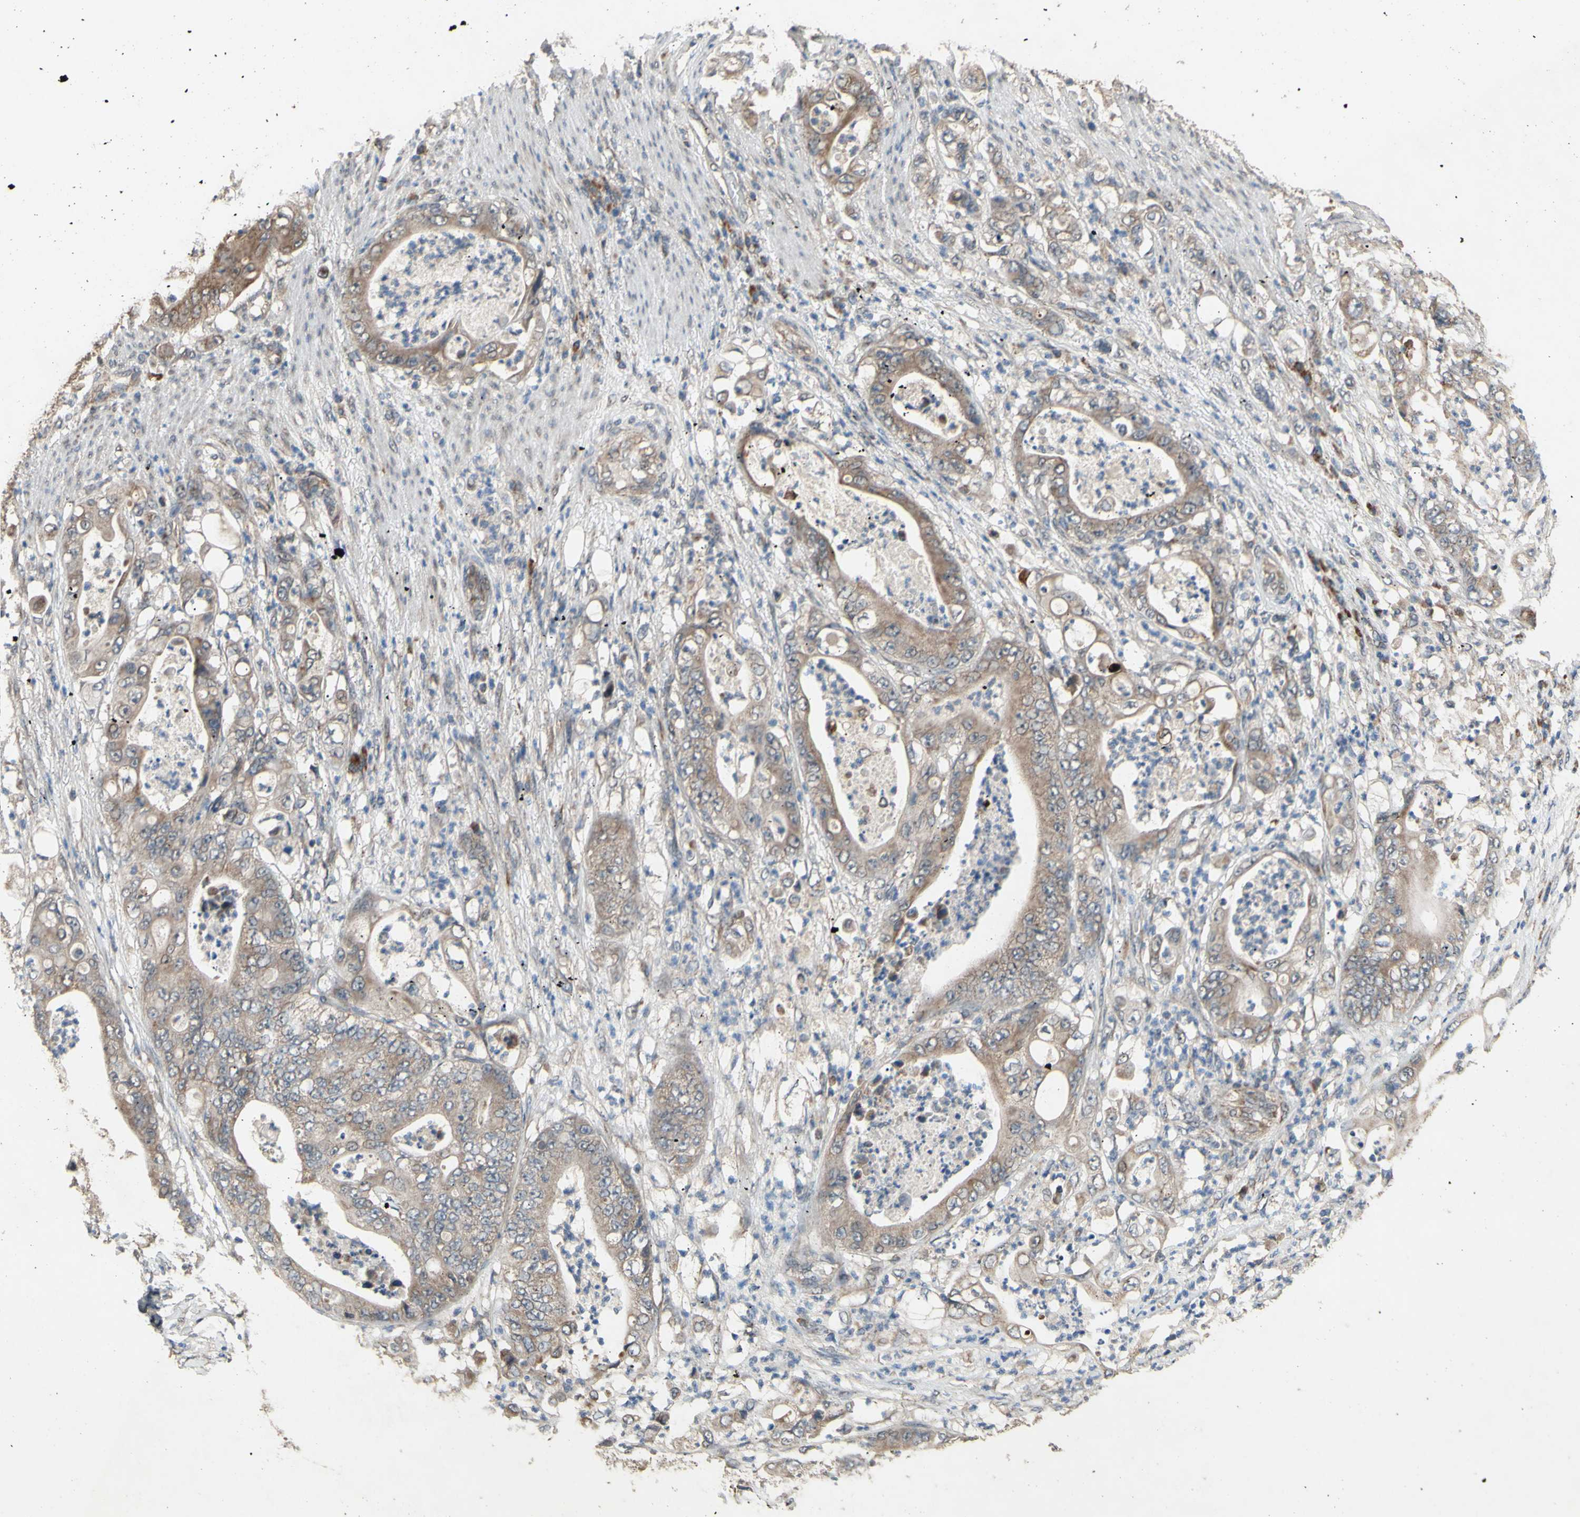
{"staining": {"intensity": "moderate", "quantity": ">75%", "location": "cytoplasmic/membranous"}, "tissue": "stomach cancer", "cell_type": "Tumor cells", "image_type": "cancer", "snomed": [{"axis": "morphology", "description": "Adenocarcinoma, NOS"}, {"axis": "topography", "description": "Stomach"}], "caption": "Stomach cancer (adenocarcinoma) stained with immunohistochemistry (IHC) exhibits moderate cytoplasmic/membranous positivity in about >75% of tumor cells.", "gene": "CD164", "patient": {"sex": "female", "age": 73}}